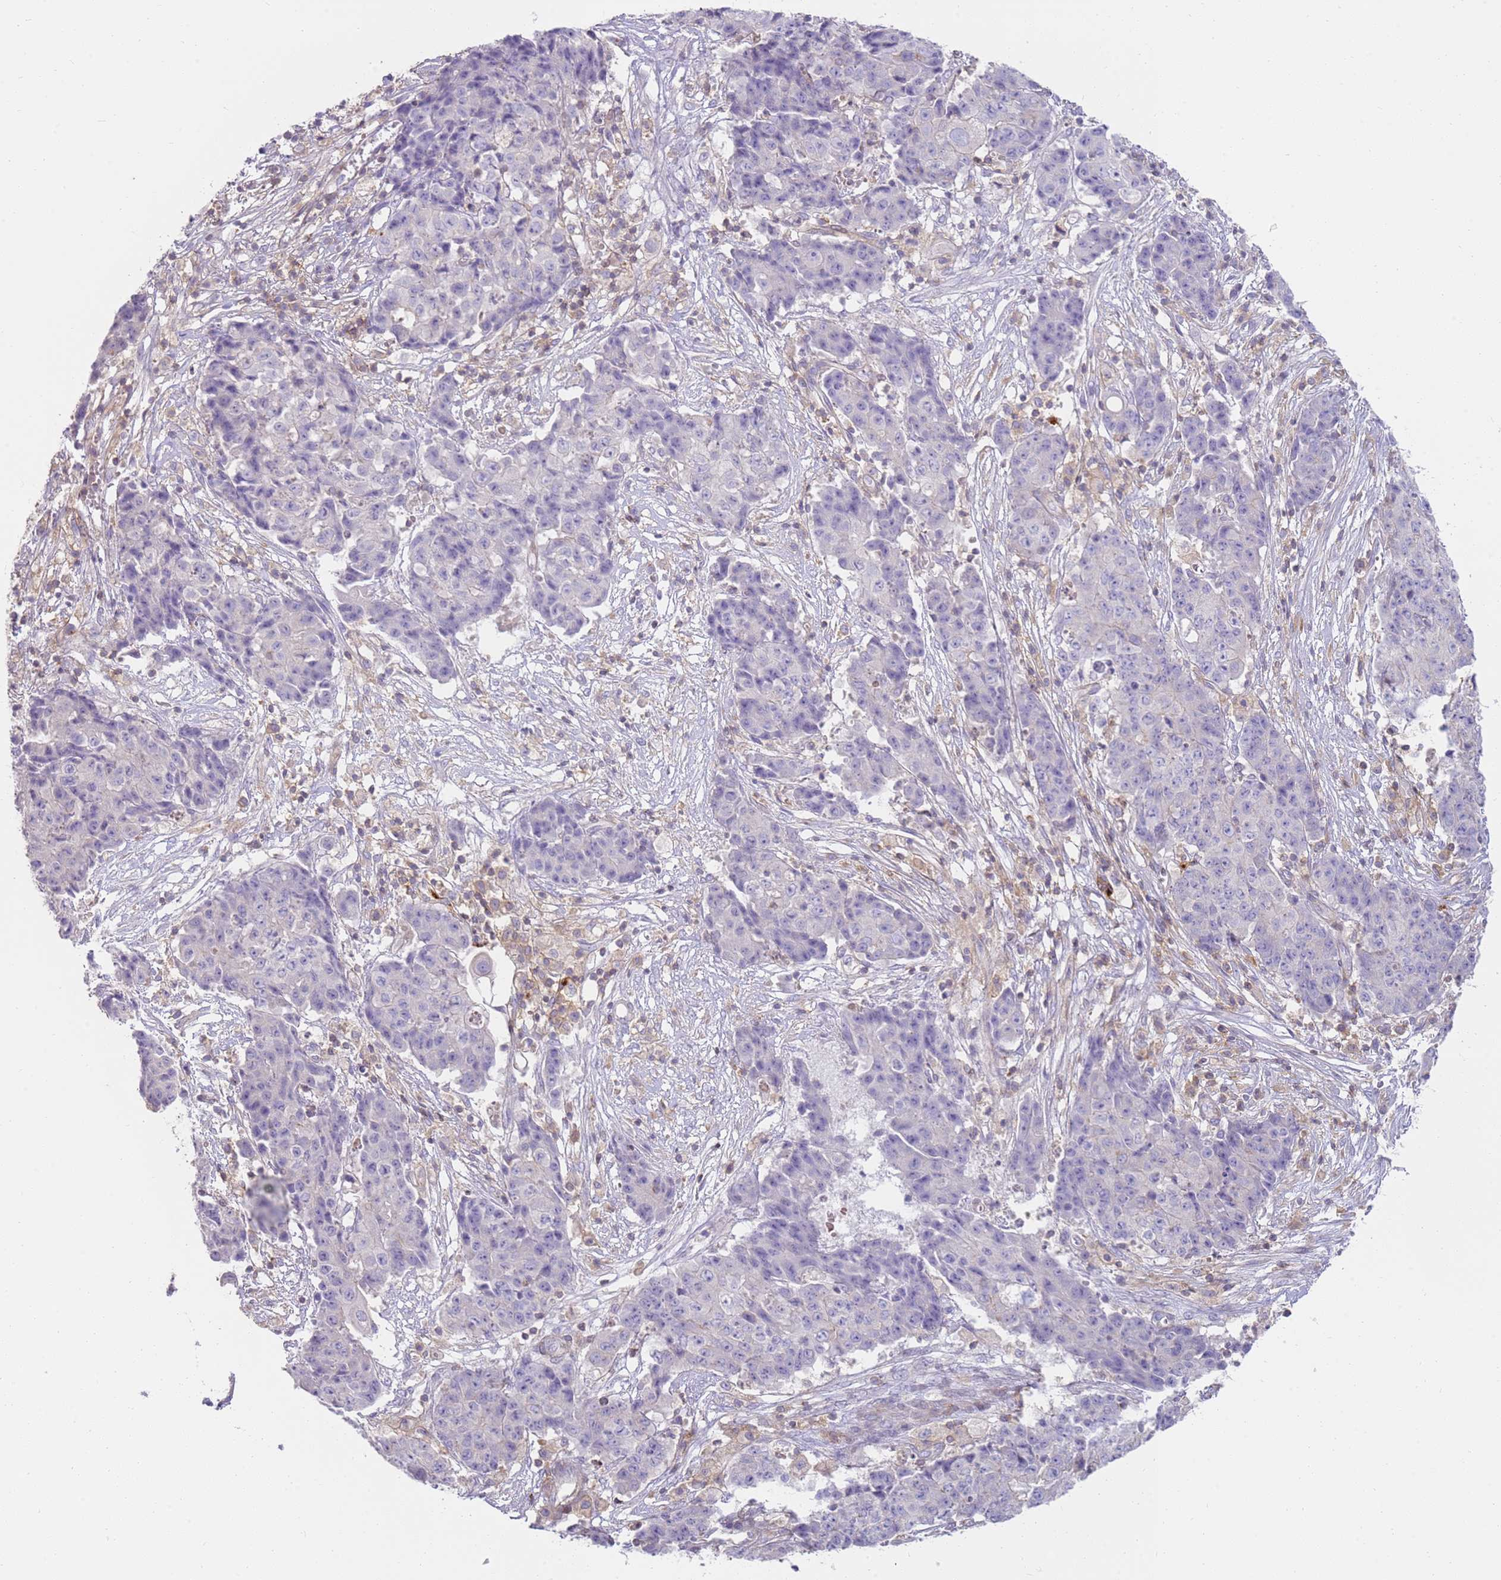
{"staining": {"intensity": "negative", "quantity": "none", "location": "none"}, "tissue": "ovarian cancer", "cell_type": "Tumor cells", "image_type": "cancer", "snomed": [{"axis": "morphology", "description": "Carcinoma, endometroid"}, {"axis": "topography", "description": "Ovary"}], "caption": "Immunohistochemical staining of human ovarian cancer exhibits no significant positivity in tumor cells.", "gene": "FPR1", "patient": {"sex": "female", "age": 42}}